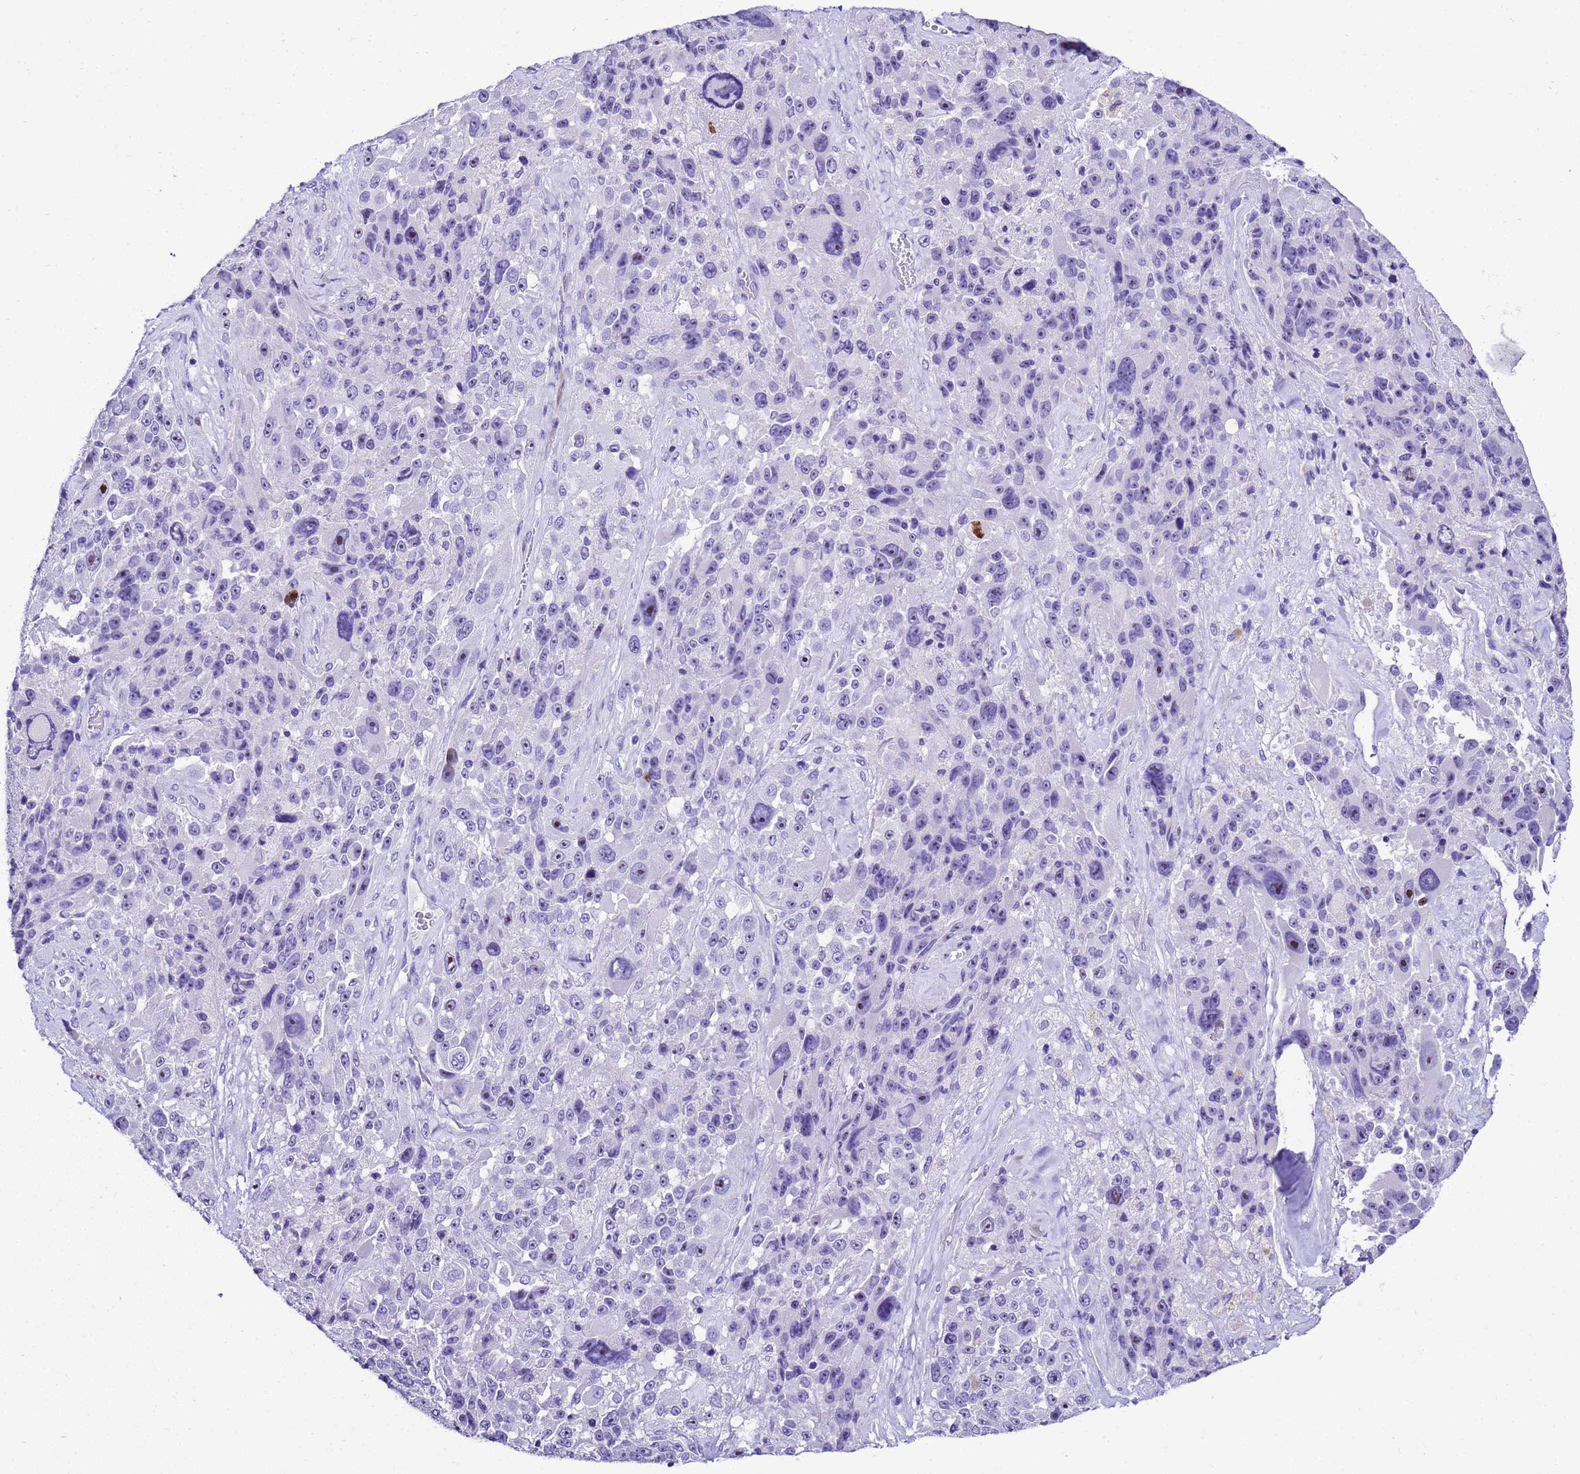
{"staining": {"intensity": "negative", "quantity": "none", "location": "none"}, "tissue": "melanoma", "cell_type": "Tumor cells", "image_type": "cancer", "snomed": [{"axis": "morphology", "description": "Malignant melanoma, Metastatic site"}, {"axis": "topography", "description": "Lymph node"}], "caption": "Tumor cells show no significant positivity in melanoma.", "gene": "UGT2B10", "patient": {"sex": "male", "age": 62}}